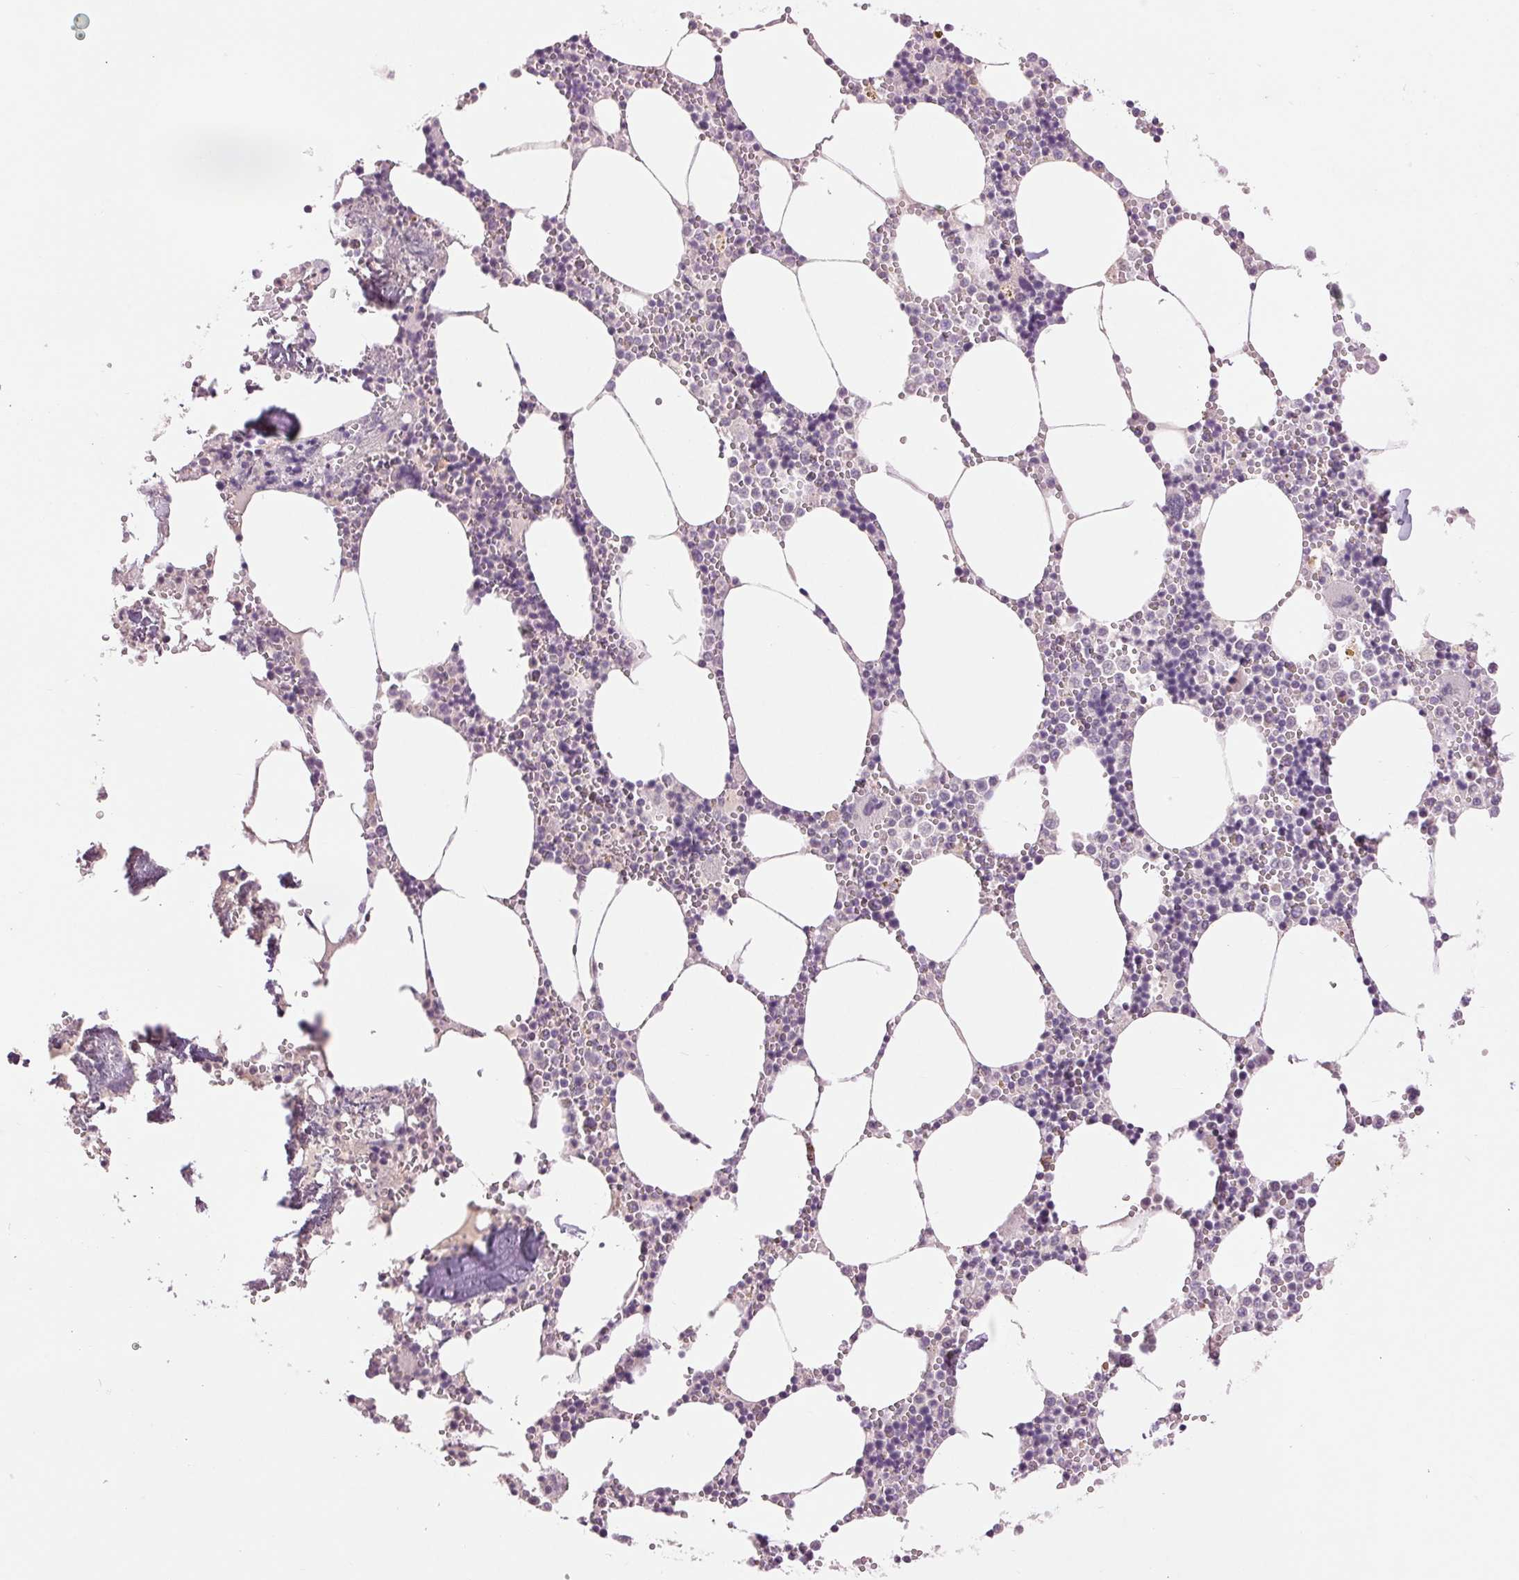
{"staining": {"intensity": "negative", "quantity": "none", "location": "none"}, "tissue": "bone marrow", "cell_type": "Hematopoietic cells", "image_type": "normal", "snomed": [{"axis": "morphology", "description": "Normal tissue, NOS"}, {"axis": "topography", "description": "Bone marrow"}], "caption": "Image shows no significant protein positivity in hematopoietic cells of unremarkable bone marrow. (DAB (3,3'-diaminobenzidine) IHC, high magnification).", "gene": "FXYD4", "patient": {"sex": "male", "age": 54}}